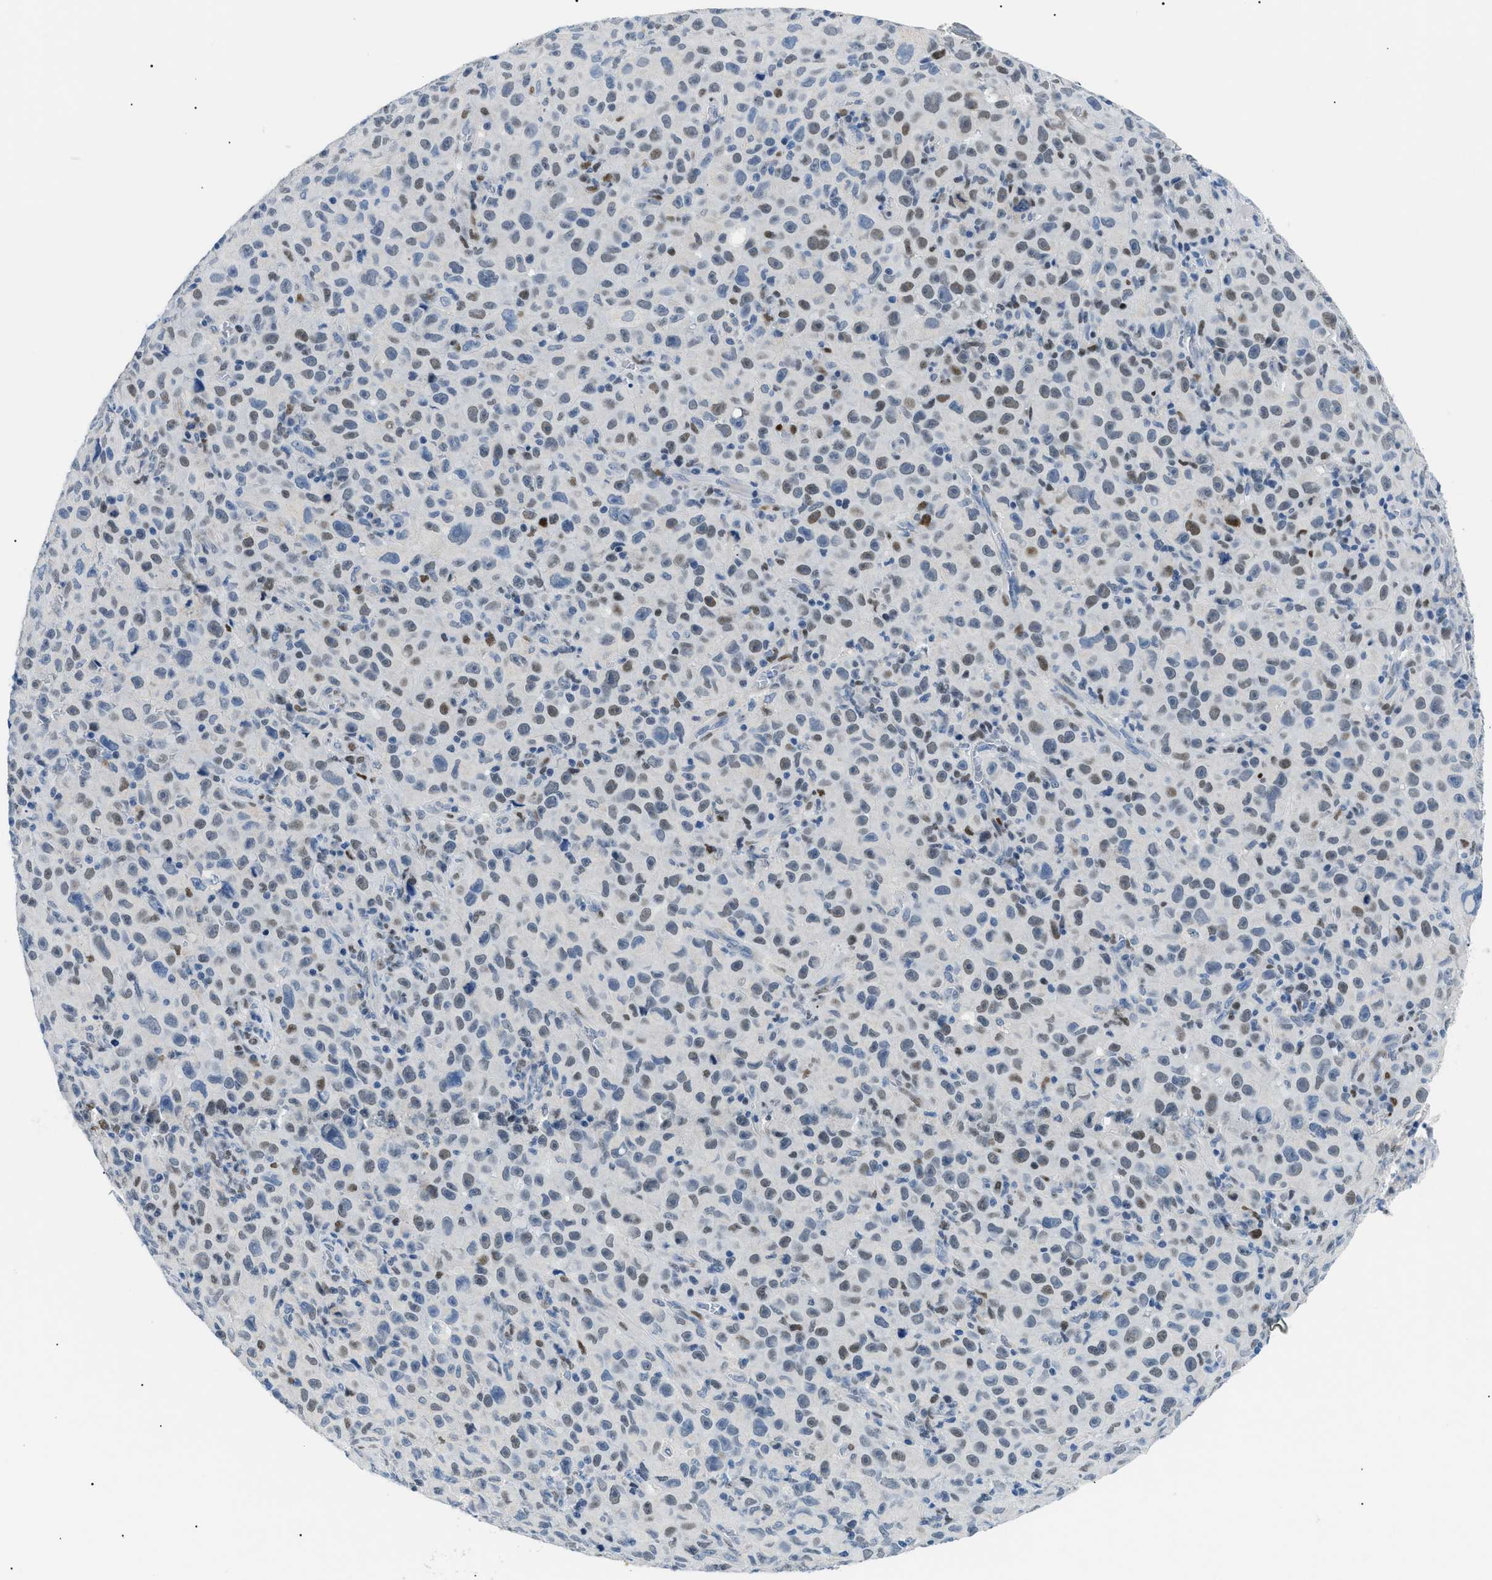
{"staining": {"intensity": "moderate", "quantity": "25%-75%", "location": "nuclear"}, "tissue": "melanoma", "cell_type": "Tumor cells", "image_type": "cancer", "snomed": [{"axis": "morphology", "description": "Malignant melanoma, NOS"}, {"axis": "topography", "description": "Skin"}], "caption": "Immunohistochemistry (IHC) staining of malignant melanoma, which exhibits medium levels of moderate nuclear positivity in approximately 25%-75% of tumor cells indicating moderate nuclear protein staining. The staining was performed using DAB (3,3'-diaminobenzidine) (brown) for protein detection and nuclei were counterstained in hematoxylin (blue).", "gene": "SMARCC1", "patient": {"sex": "female", "age": 82}}